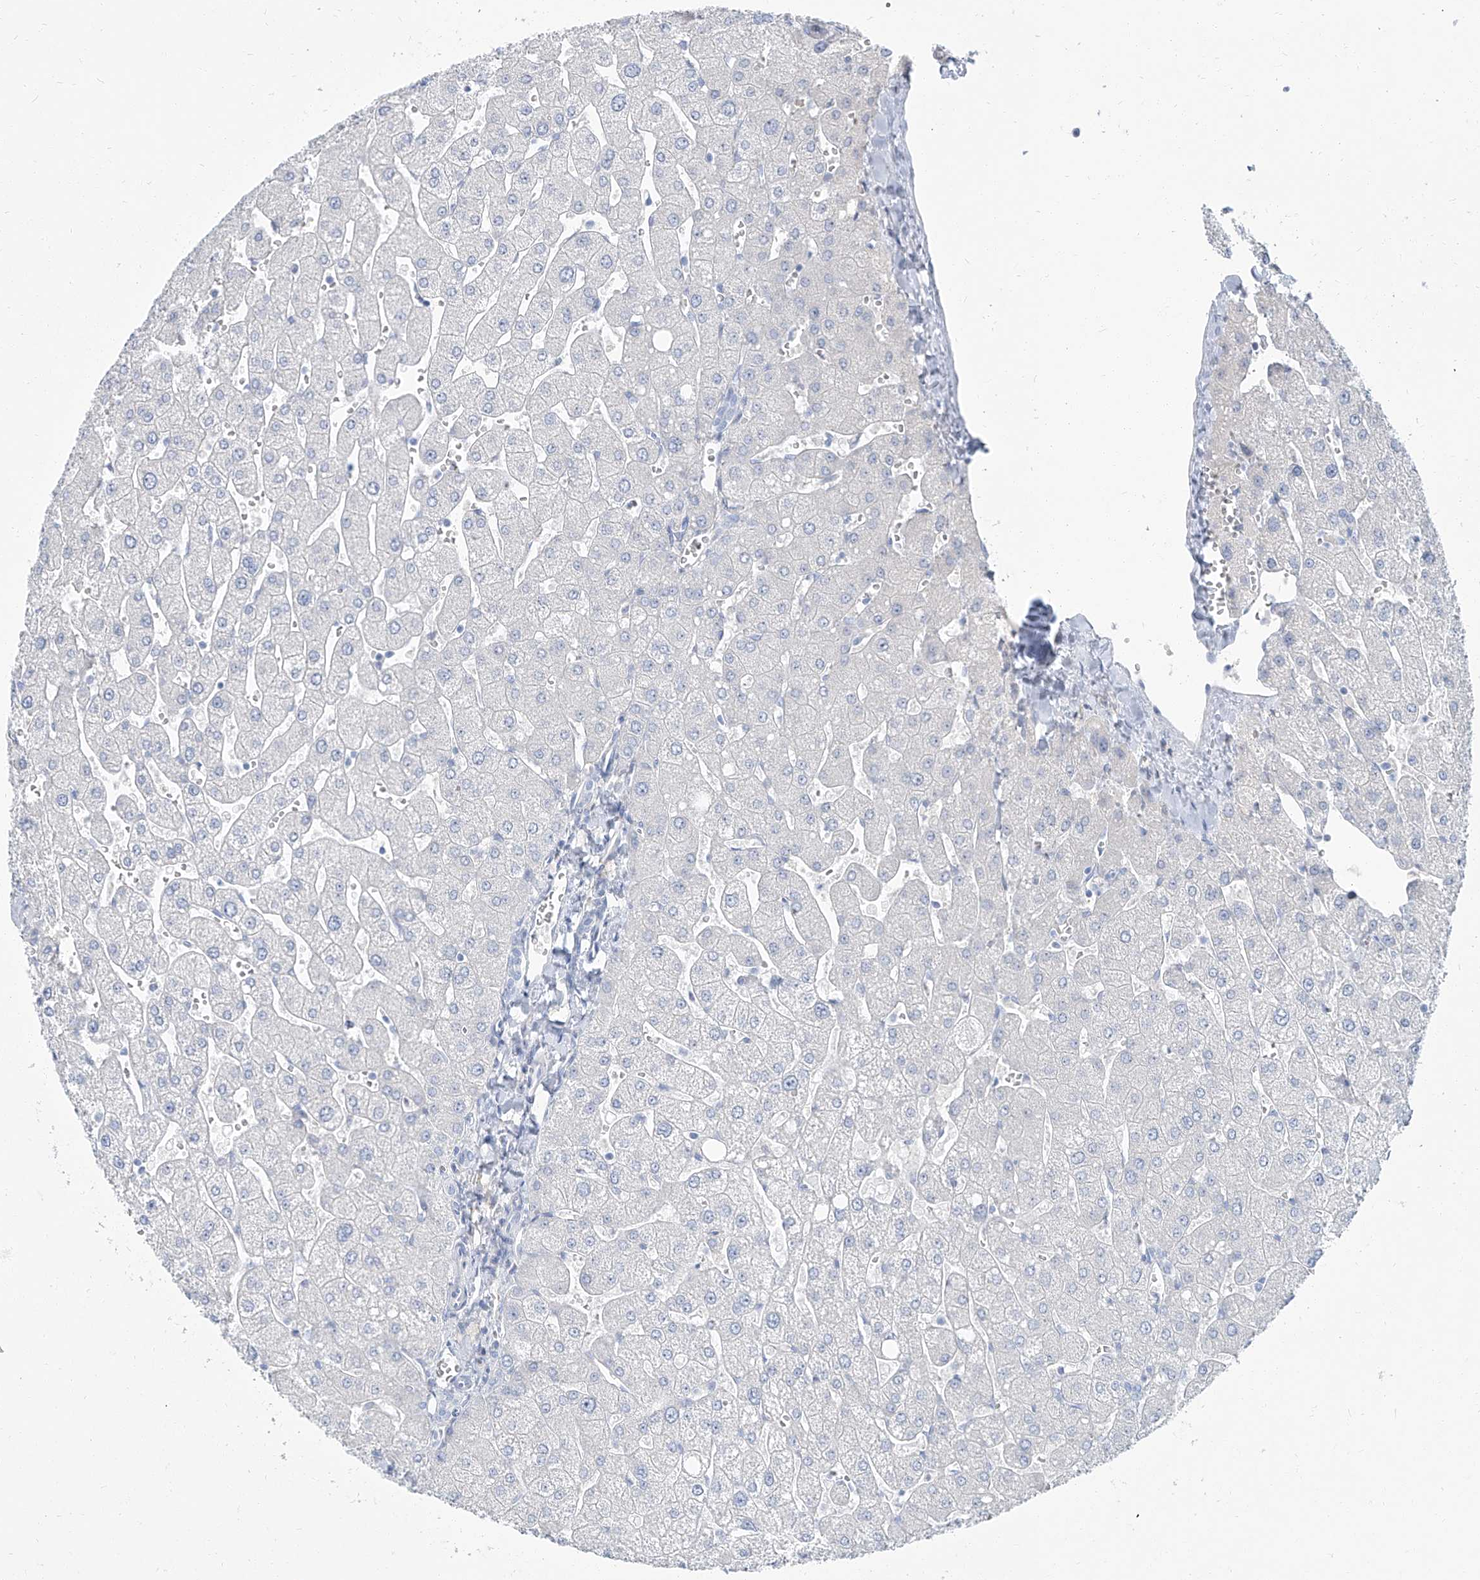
{"staining": {"intensity": "negative", "quantity": "none", "location": "none"}, "tissue": "liver", "cell_type": "Cholangiocytes", "image_type": "normal", "snomed": [{"axis": "morphology", "description": "Normal tissue, NOS"}, {"axis": "topography", "description": "Liver"}], "caption": "High power microscopy image of an IHC histopathology image of benign liver, revealing no significant positivity in cholangiocytes. The staining is performed using DAB brown chromogen with nuclei counter-stained in using hematoxylin.", "gene": "TXLNB", "patient": {"sex": "male", "age": 55}}